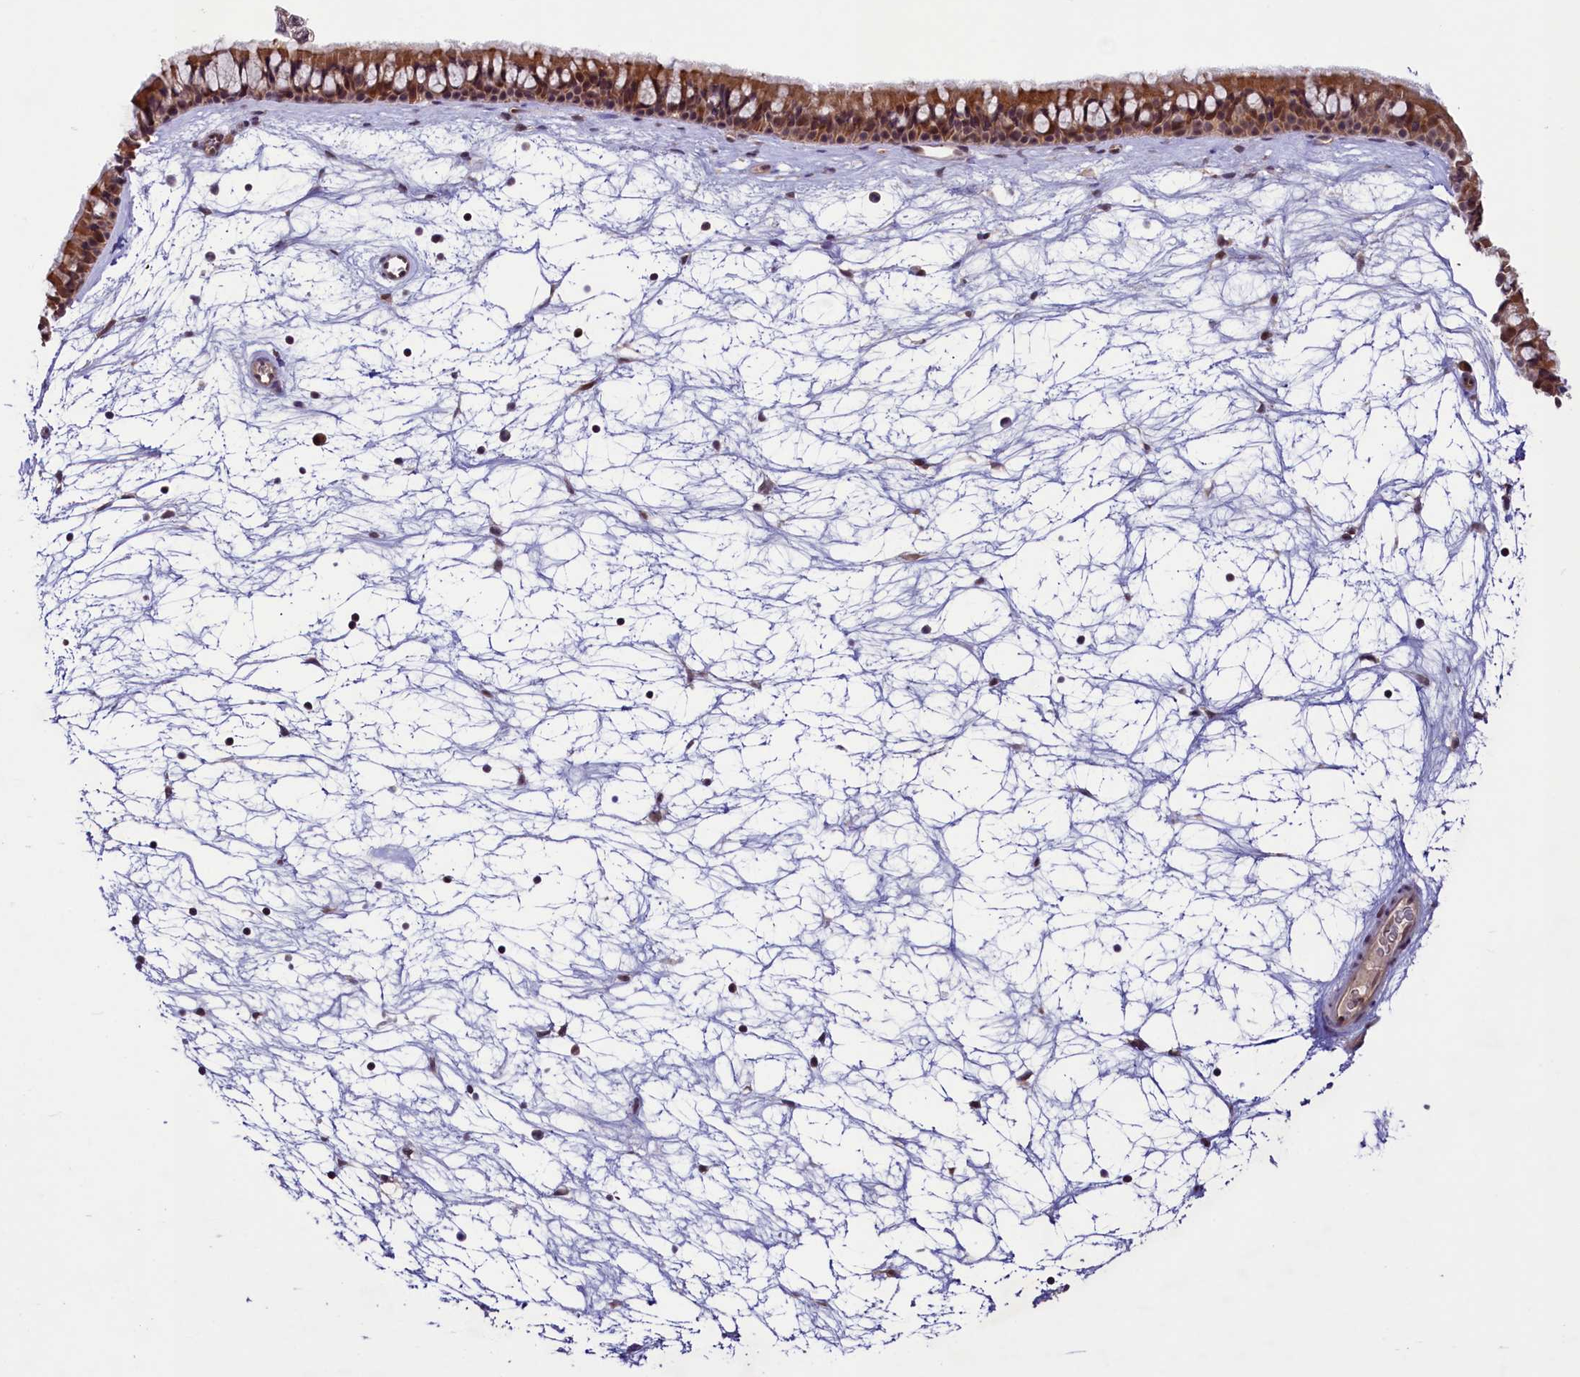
{"staining": {"intensity": "strong", "quantity": ">75%", "location": "cytoplasmic/membranous"}, "tissue": "nasopharynx", "cell_type": "Respiratory epithelial cells", "image_type": "normal", "snomed": [{"axis": "morphology", "description": "Normal tissue, NOS"}, {"axis": "topography", "description": "Nasopharynx"}], "caption": "This histopathology image demonstrates immunohistochemistry (IHC) staining of benign nasopharynx, with high strong cytoplasmic/membranous expression in about >75% of respiratory epithelial cells.", "gene": "SLC7A6OS", "patient": {"sex": "male", "age": 64}}